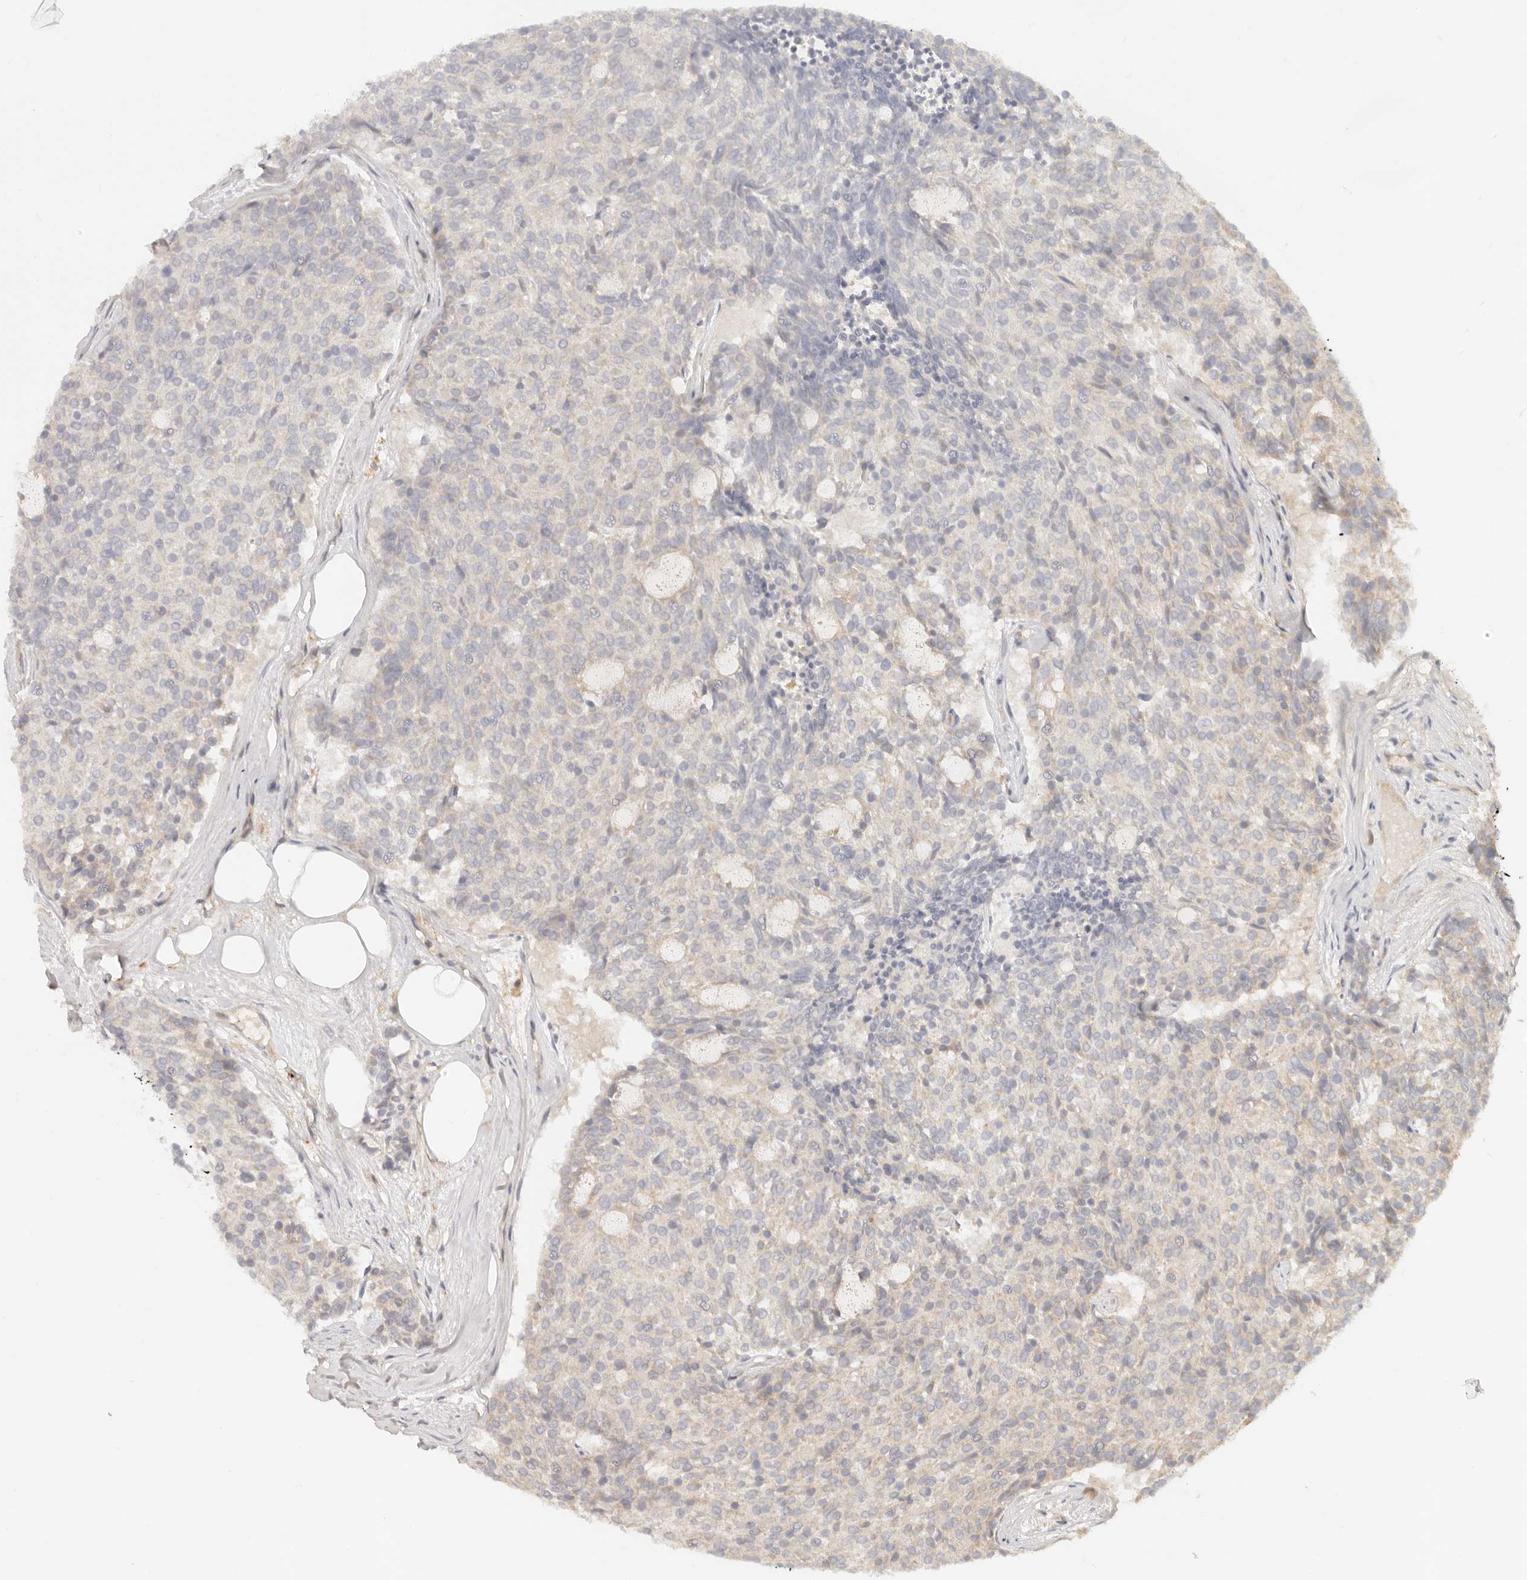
{"staining": {"intensity": "negative", "quantity": "none", "location": "none"}, "tissue": "carcinoid", "cell_type": "Tumor cells", "image_type": "cancer", "snomed": [{"axis": "morphology", "description": "Carcinoid, malignant, NOS"}, {"axis": "topography", "description": "Pancreas"}], "caption": "This histopathology image is of carcinoid stained with immunohistochemistry (IHC) to label a protein in brown with the nuclei are counter-stained blue. There is no positivity in tumor cells.", "gene": "NECAP2", "patient": {"sex": "female", "age": 54}}